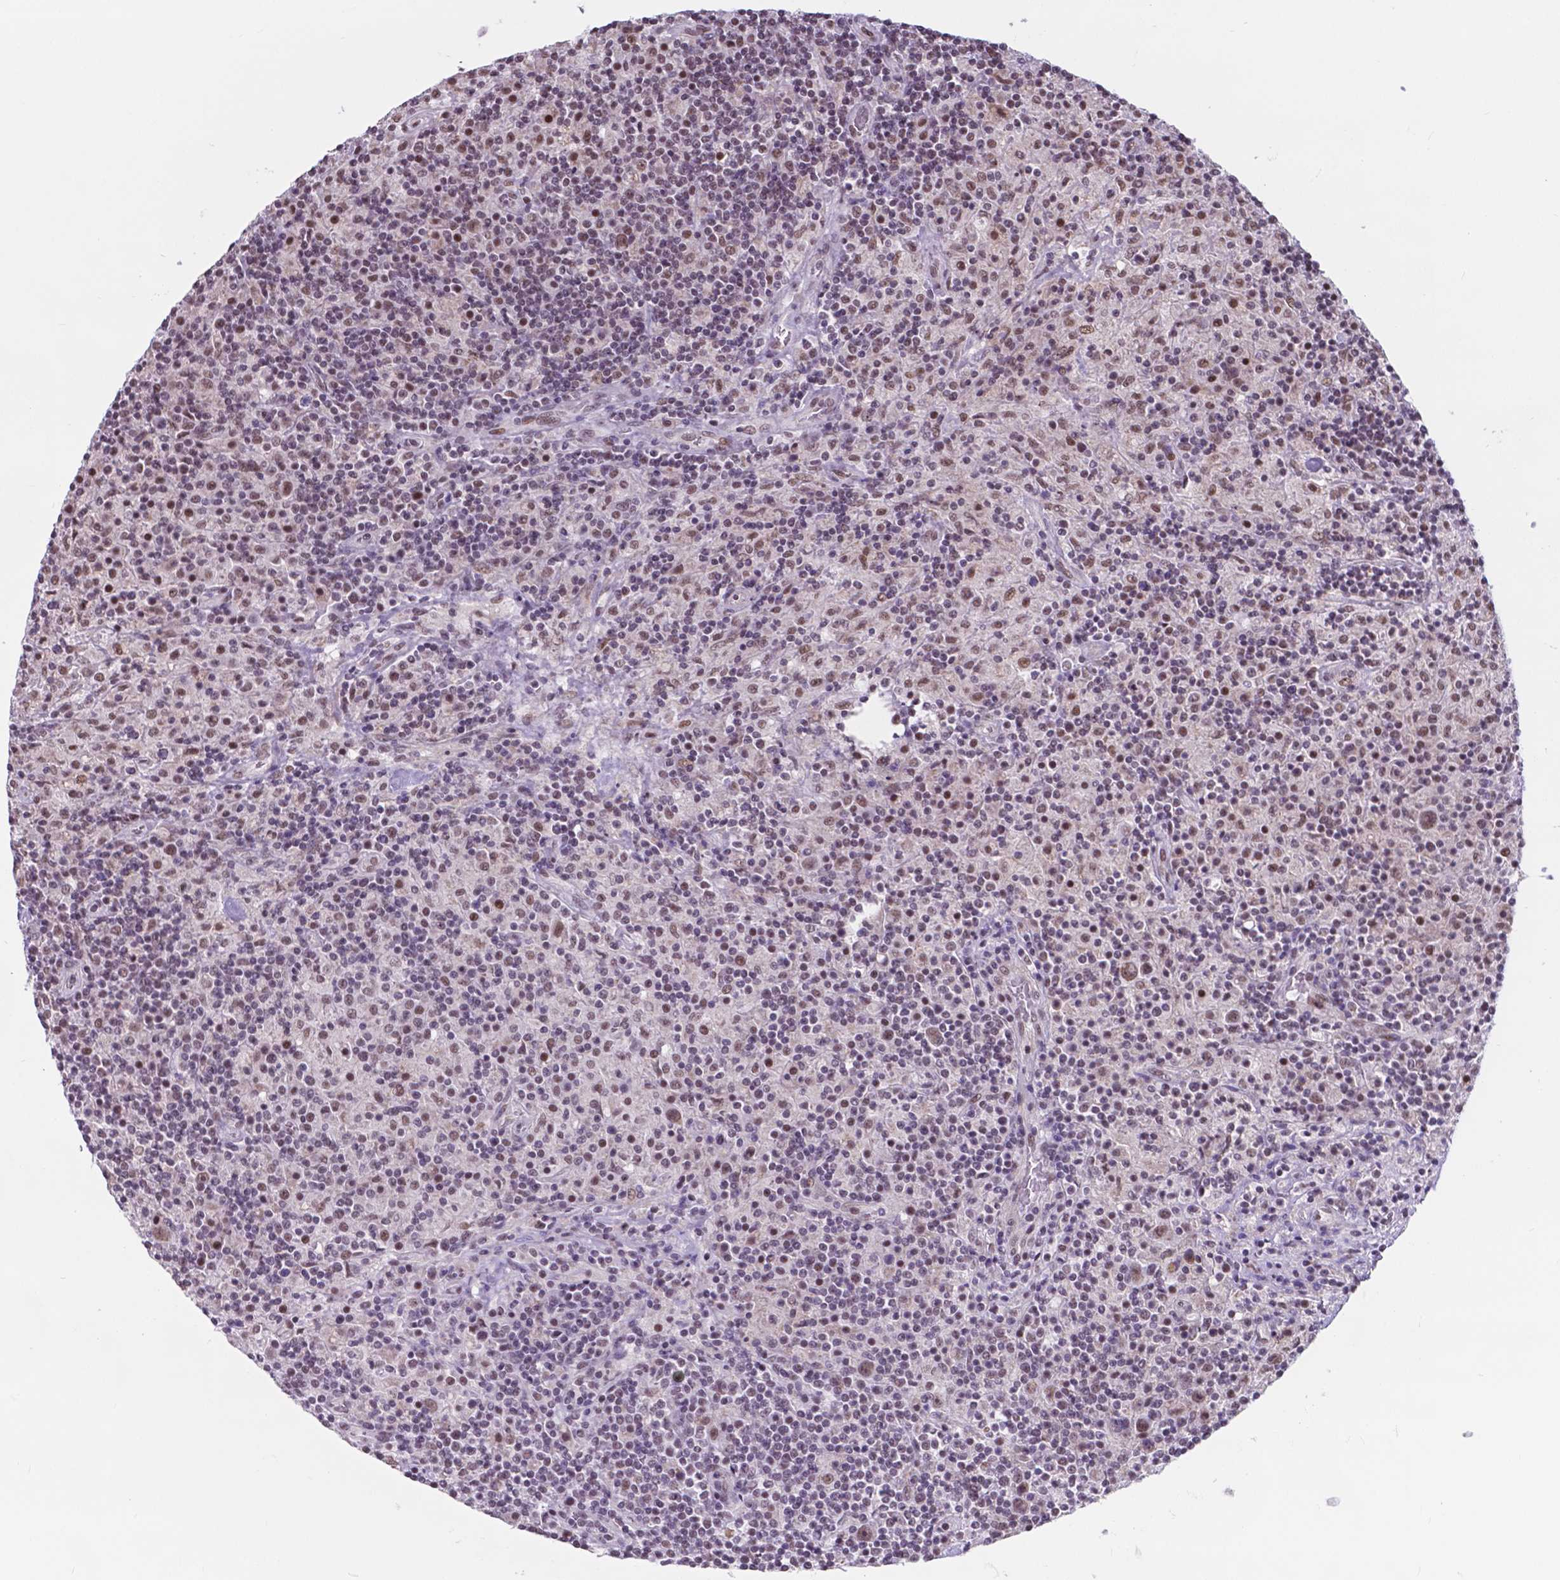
{"staining": {"intensity": "weak", "quantity": ">75%", "location": "nuclear"}, "tissue": "lymphoma", "cell_type": "Tumor cells", "image_type": "cancer", "snomed": [{"axis": "morphology", "description": "Hodgkin's disease, NOS"}, {"axis": "topography", "description": "Lymph node"}], "caption": "Lymphoma tissue demonstrates weak nuclear positivity in about >75% of tumor cells, visualized by immunohistochemistry.", "gene": "BCAS2", "patient": {"sex": "male", "age": 70}}